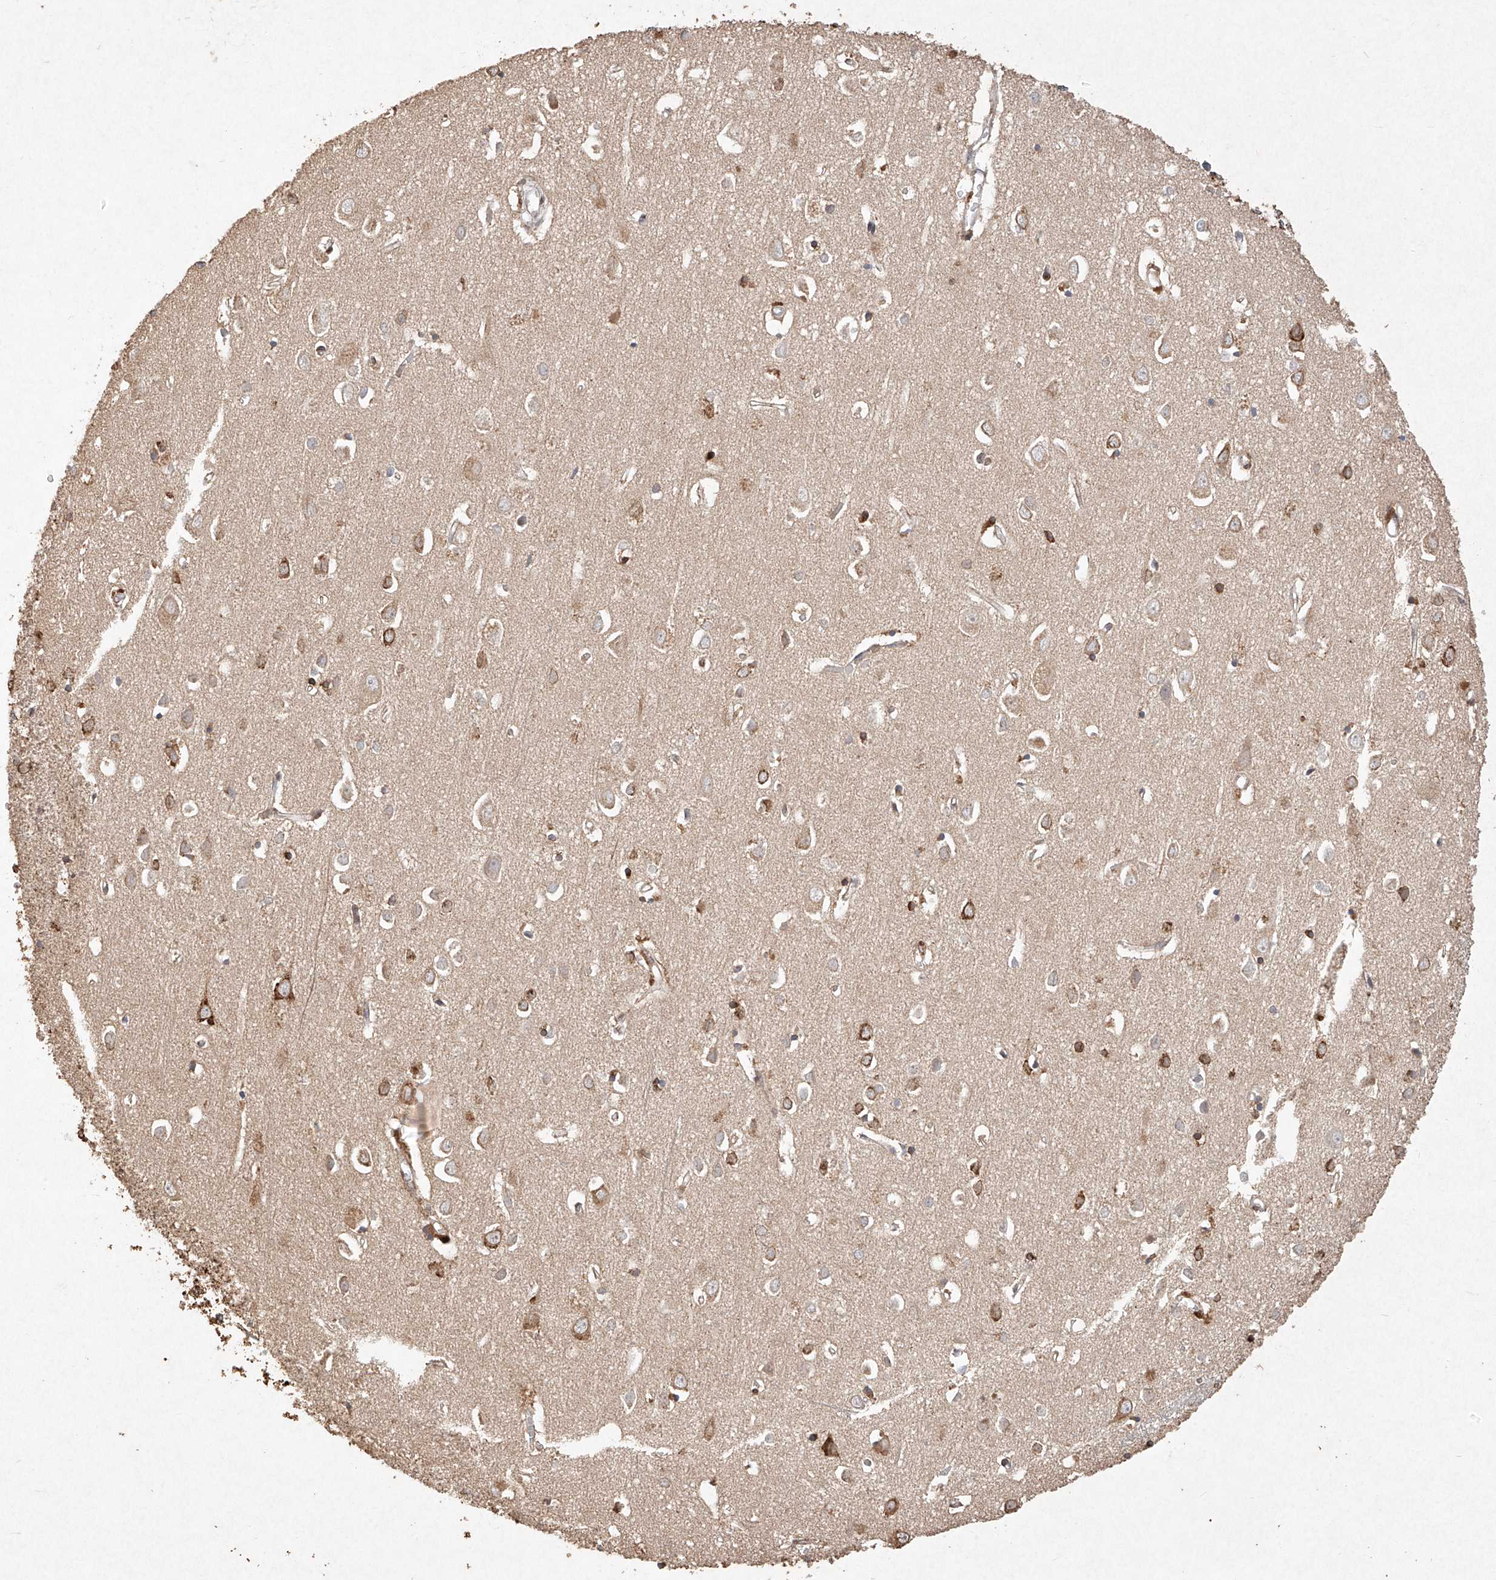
{"staining": {"intensity": "weak", "quantity": ">75%", "location": "cytoplasmic/membranous"}, "tissue": "cerebral cortex", "cell_type": "Endothelial cells", "image_type": "normal", "snomed": [{"axis": "morphology", "description": "Normal tissue, NOS"}, {"axis": "topography", "description": "Cerebral cortex"}], "caption": "High-magnification brightfield microscopy of unremarkable cerebral cortex stained with DAB (3,3'-diaminobenzidine) (brown) and counterstained with hematoxylin (blue). endothelial cells exhibit weak cytoplasmic/membranous expression is identified in about>75% of cells.", "gene": "SEMA3B", "patient": {"sex": "female", "age": 64}}